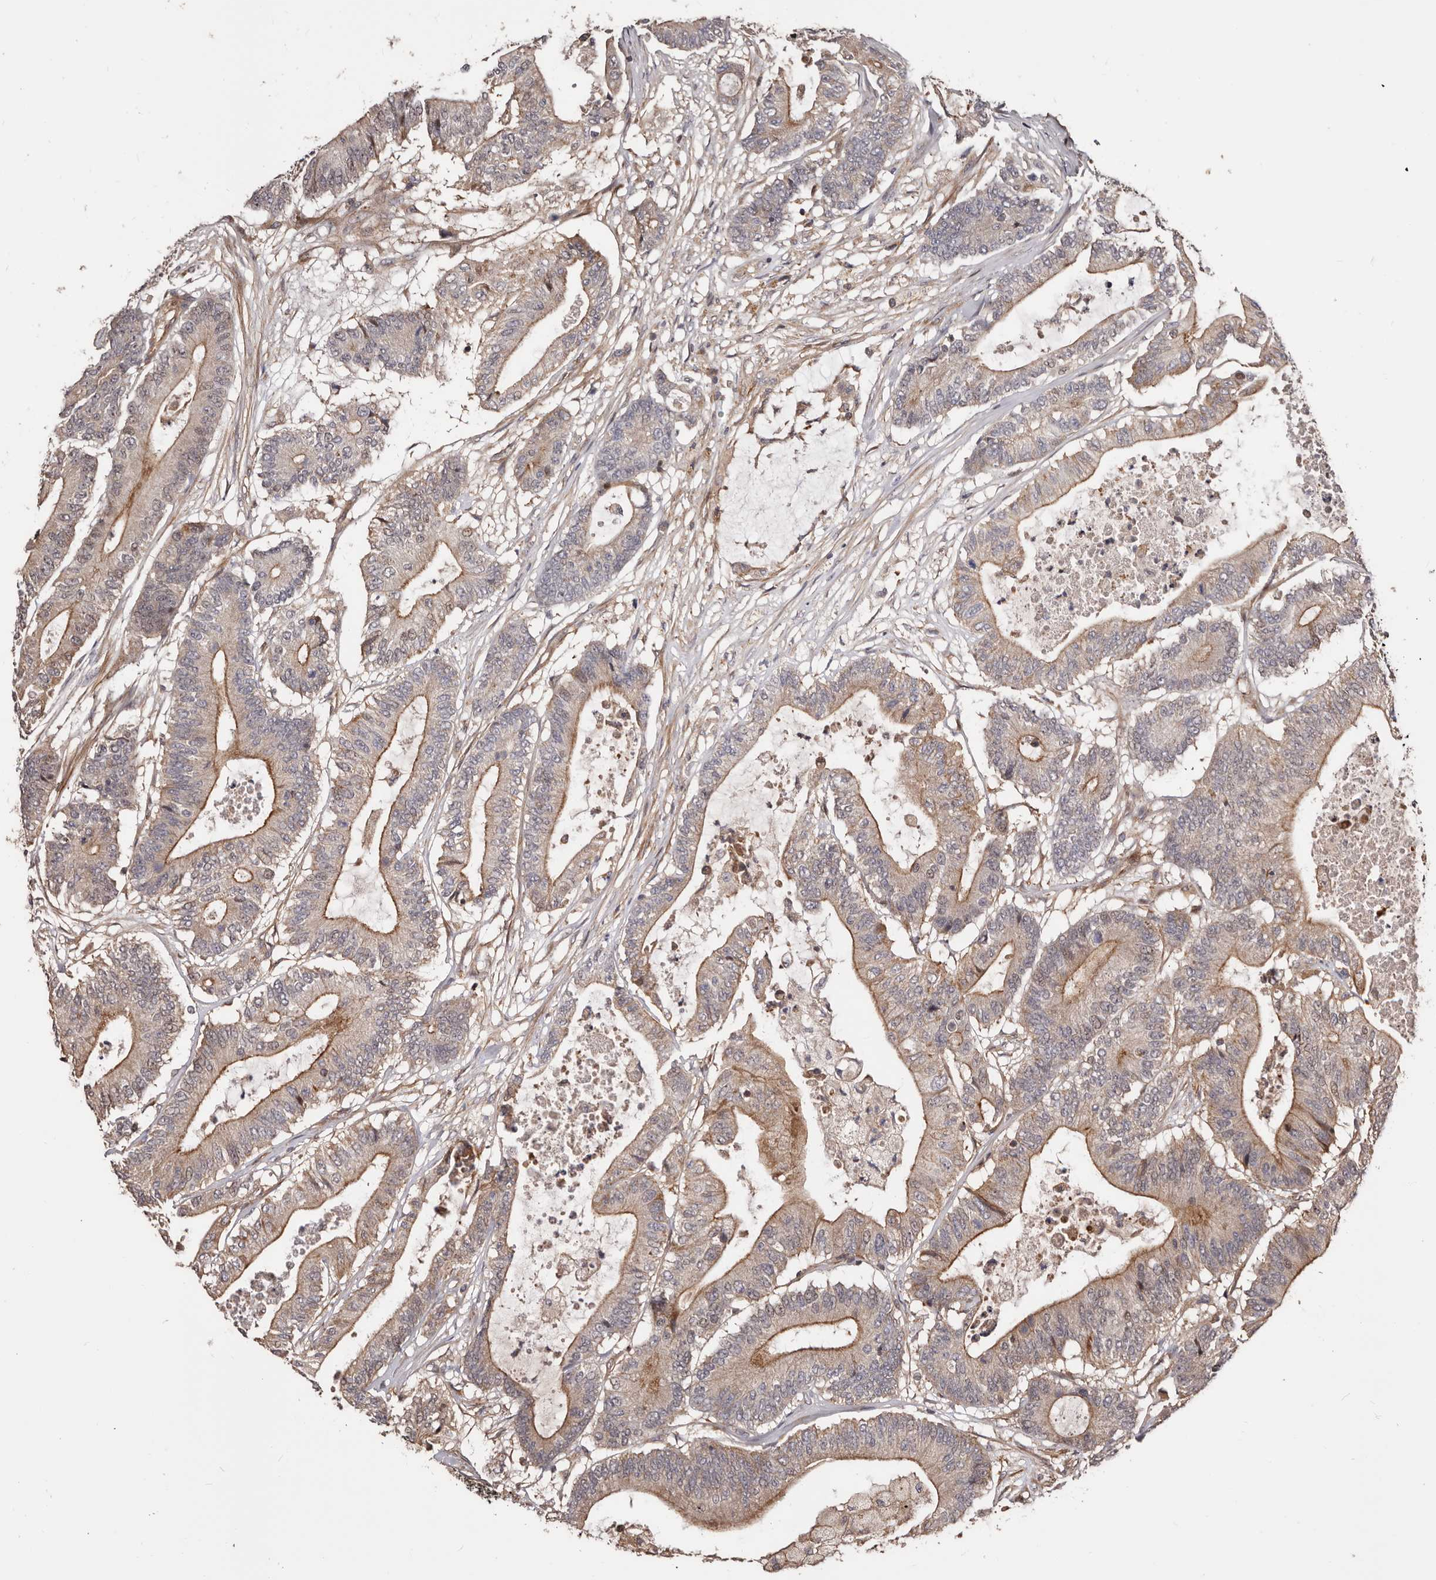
{"staining": {"intensity": "moderate", "quantity": ">75%", "location": "cytoplasmic/membranous"}, "tissue": "colorectal cancer", "cell_type": "Tumor cells", "image_type": "cancer", "snomed": [{"axis": "morphology", "description": "Adenocarcinoma, NOS"}, {"axis": "topography", "description": "Colon"}], "caption": "A brown stain labels moderate cytoplasmic/membranous staining of a protein in colorectal cancer (adenocarcinoma) tumor cells. The staining was performed using DAB, with brown indicating positive protein expression. Nuclei are stained blue with hematoxylin.", "gene": "GTPBP1", "patient": {"sex": "female", "age": 84}}